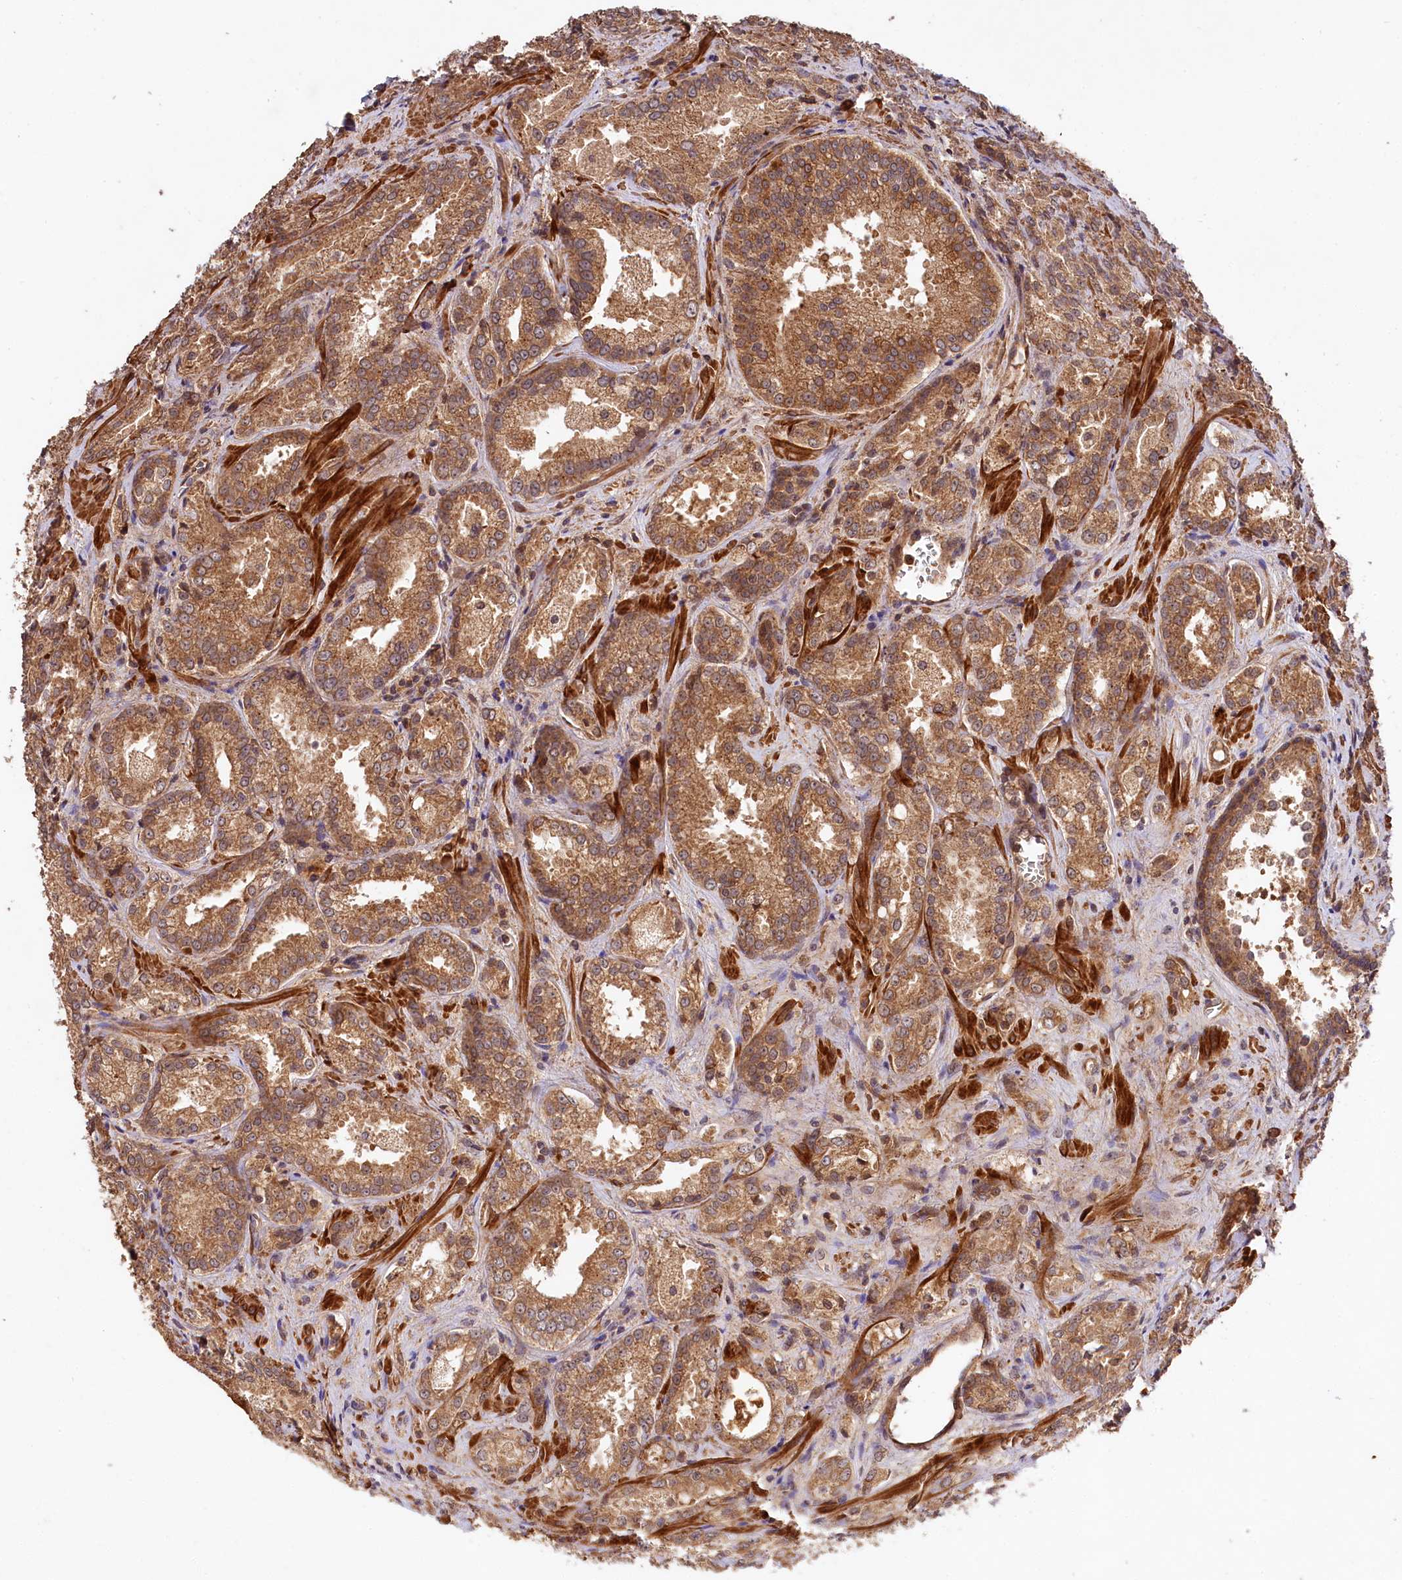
{"staining": {"intensity": "moderate", "quantity": ">75%", "location": "cytoplasmic/membranous"}, "tissue": "prostate cancer", "cell_type": "Tumor cells", "image_type": "cancer", "snomed": [{"axis": "morphology", "description": "Adenocarcinoma, Low grade"}, {"axis": "topography", "description": "Prostate"}], "caption": "DAB immunohistochemical staining of human prostate cancer demonstrates moderate cytoplasmic/membranous protein positivity in about >75% of tumor cells.", "gene": "MCF2L2", "patient": {"sex": "male", "age": 47}}